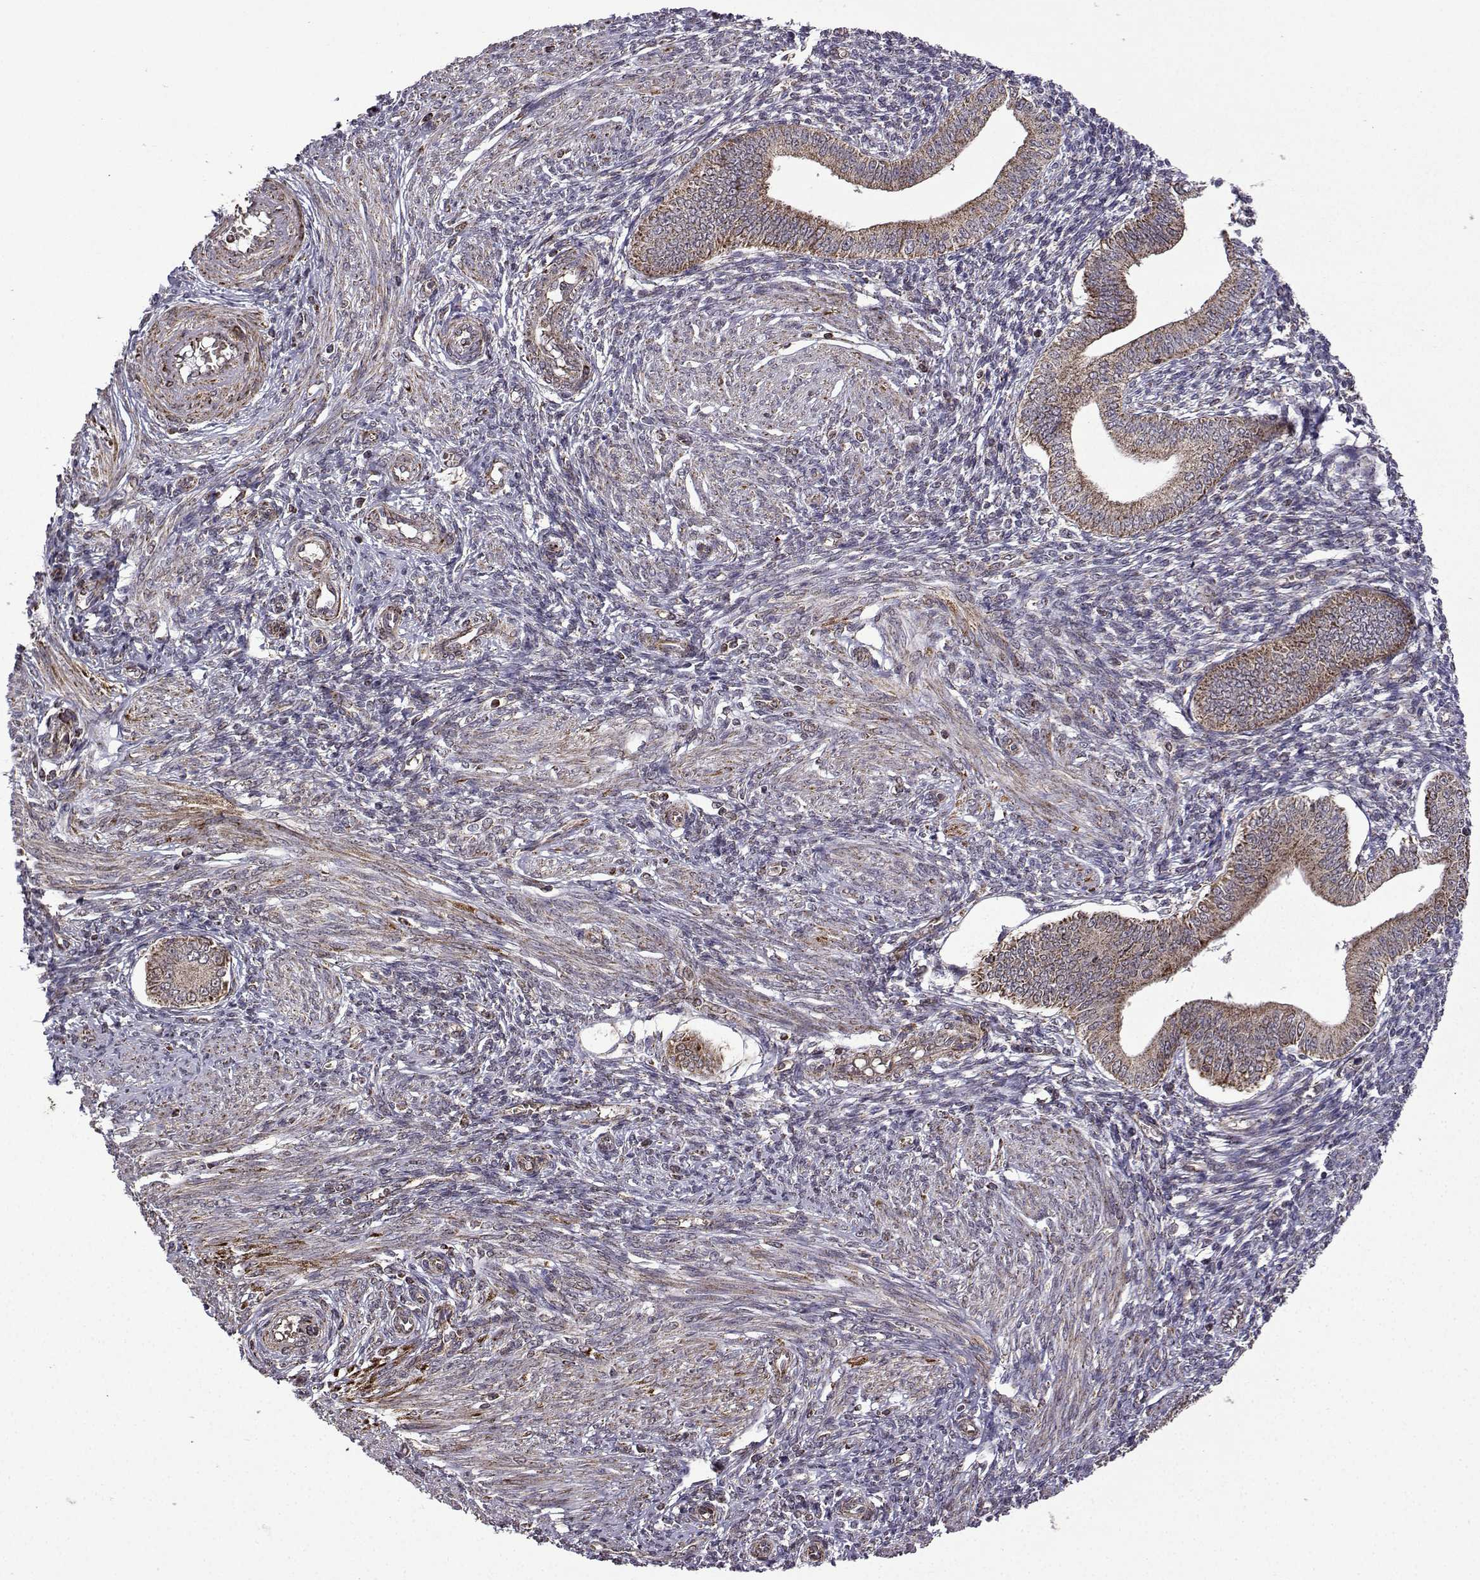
{"staining": {"intensity": "weak", "quantity": "<25%", "location": "cytoplasmic/membranous"}, "tissue": "endometrium", "cell_type": "Cells in endometrial stroma", "image_type": "normal", "snomed": [{"axis": "morphology", "description": "Normal tissue, NOS"}, {"axis": "topography", "description": "Endometrium"}], "caption": "High power microscopy photomicrograph of an IHC histopathology image of normal endometrium, revealing no significant expression in cells in endometrial stroma.", "gene": "TAB2", "patient": {"sex": "female", "age": 42}}